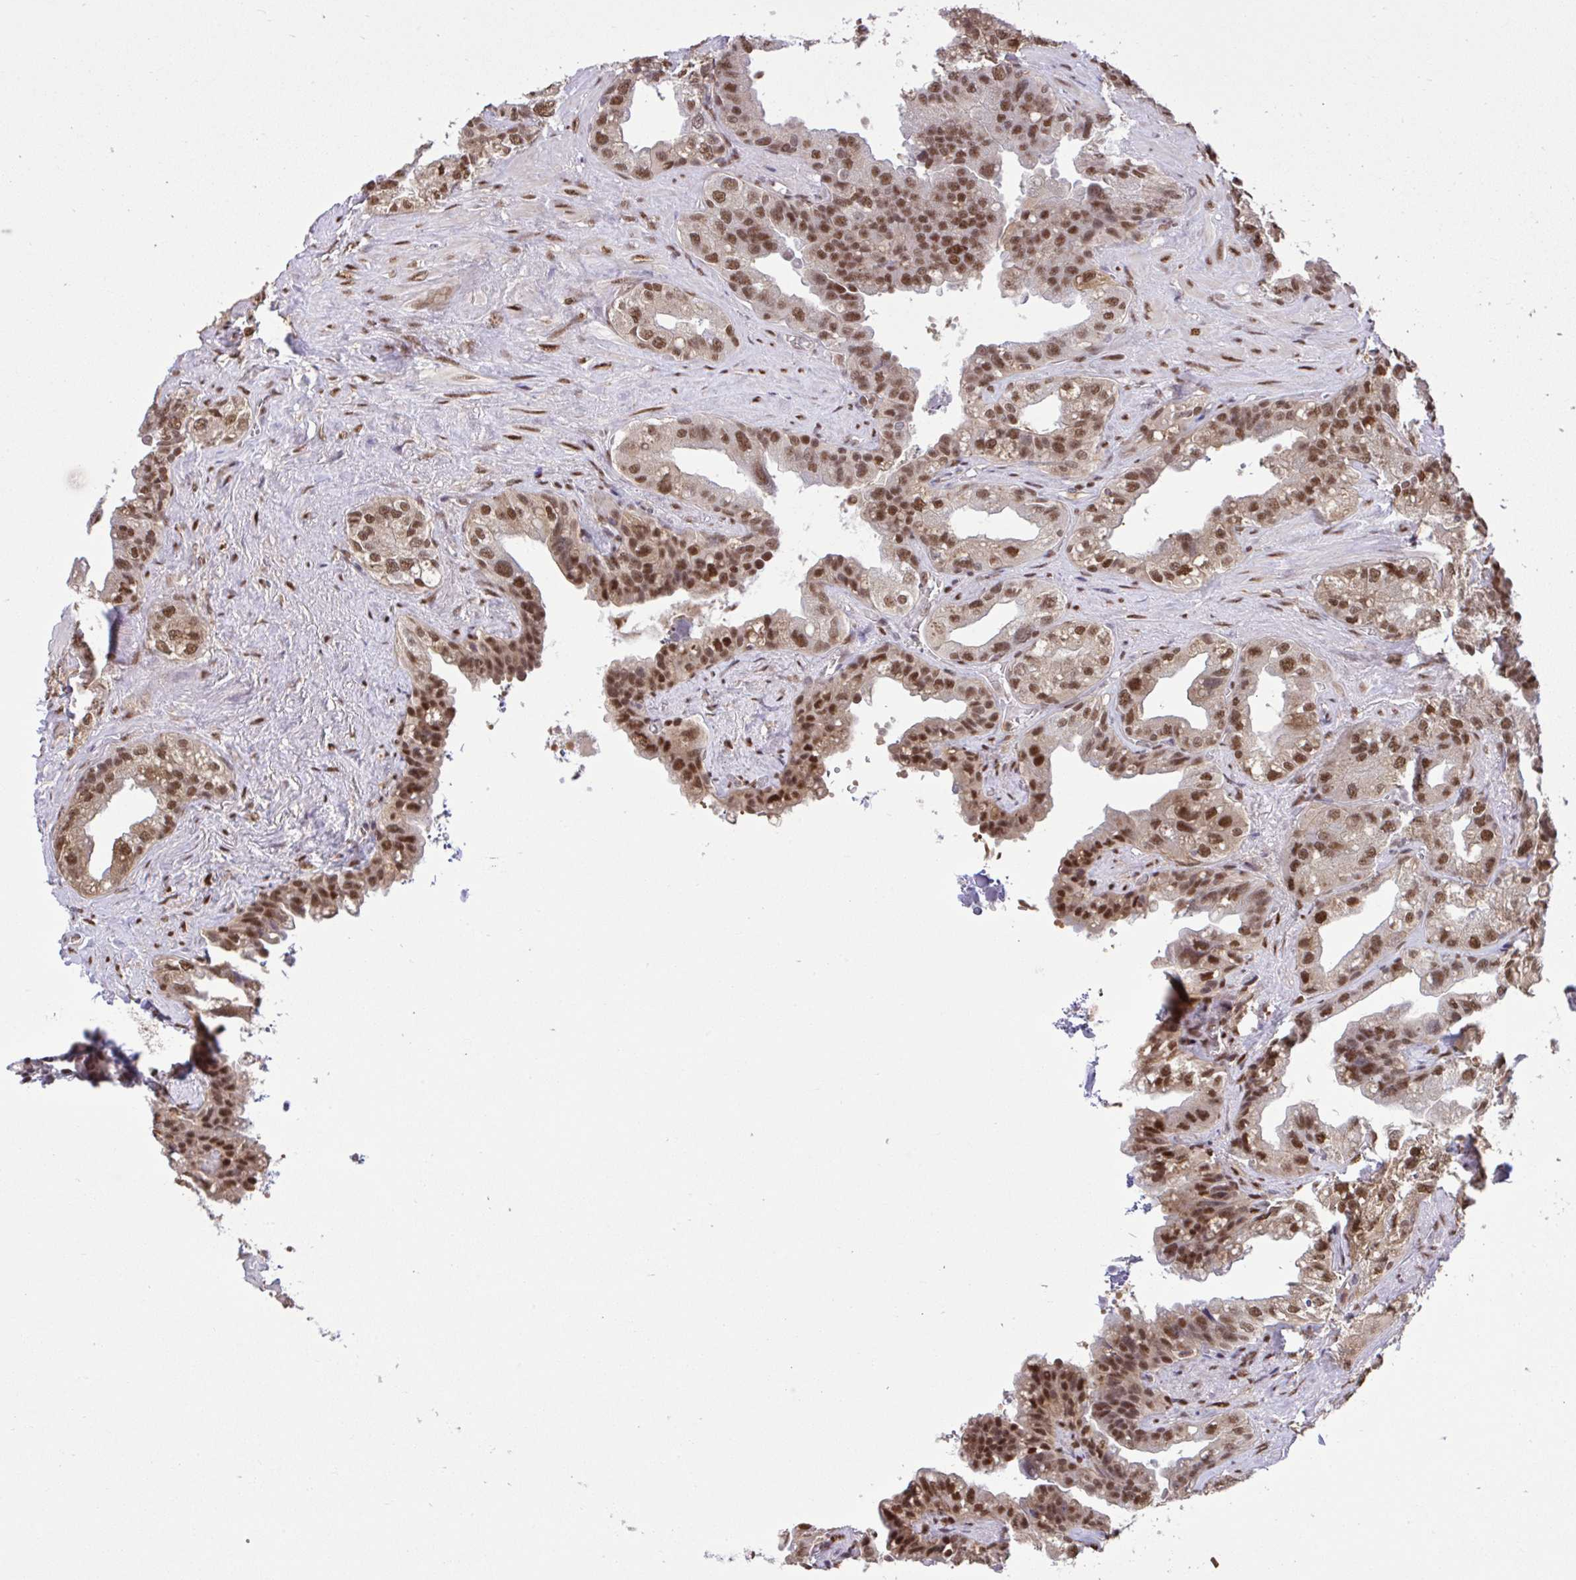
{"staining": {"intensity": "moderate", "quantity": ">75%", "location": "nuclear"}, "tissue": "seminal vesicle", "cell_type": "Glandular cells", "image_type": "normal", "snomed": [{"axis": "morphology", "description": "Normal tissue, NOS"}, {"axis": "topography", "description": "Seminal veicle"}, {"axis": "topography", "description": "Peripheral nerve tissue"}], "caption": "Brown immunohistochemical staining in normal human seminal vesicle shows moderate nuclear positivity in about >75% of glandular cells. (IHC, brightfield microscopy, high magnification).", "gene": "GLIS3", "patient": {"sex": "male", "age": 76}}